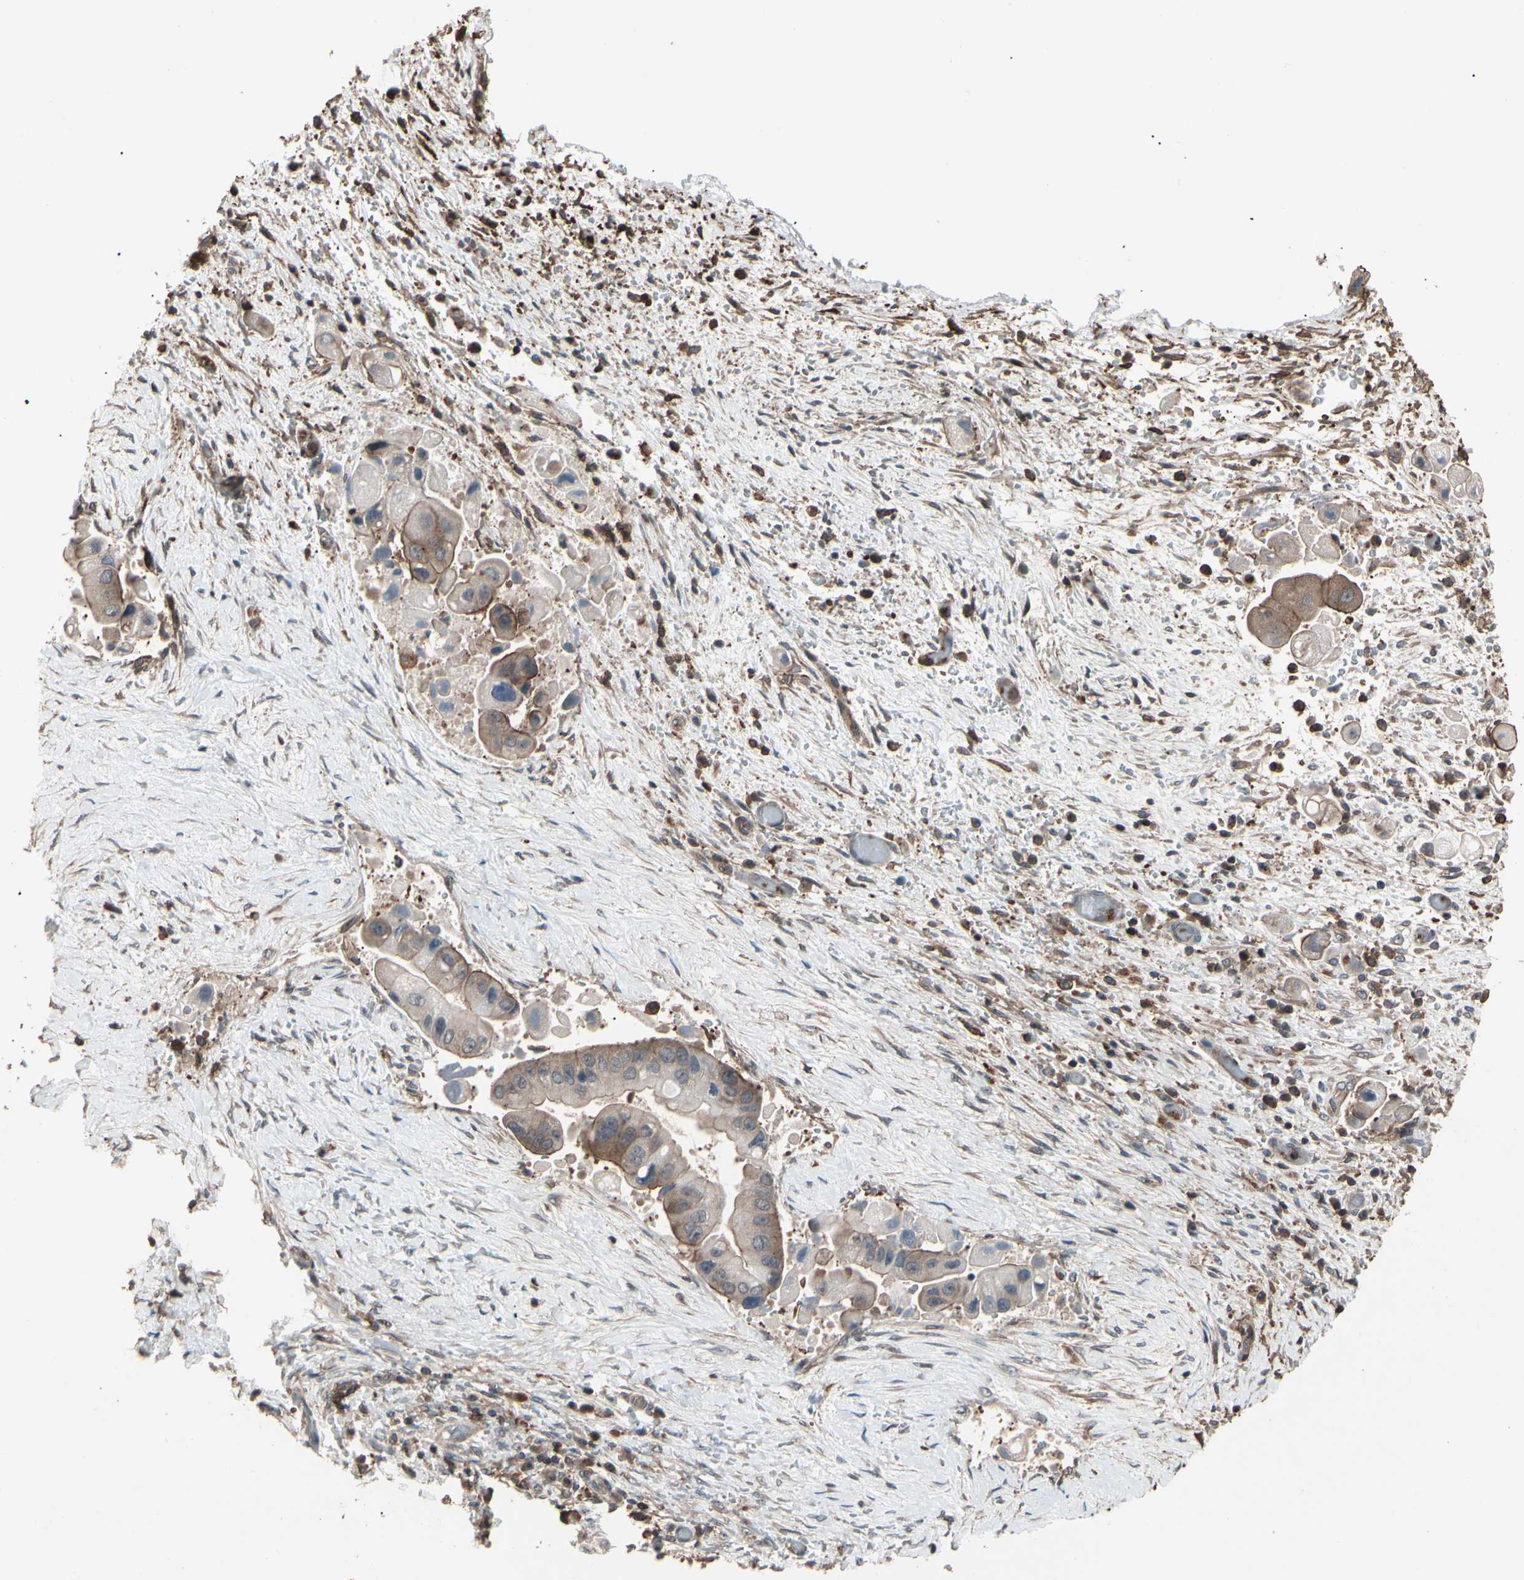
{"staining": {"intensity": "moderate", "quantity": "<25%", "location": "cytoplasmic/membranous"}, "tissue": "liver cancer", "cell_type": "Tumor cells", "image_type": "cancer", "snomed": [{"axis": "morphology", "description": "Normal tissue, NOS"}, {"axis": "morphology", "description": "Cholangiocarcinoma"}, {"axis": "topography", "description": "Liver"}, {"axis": "topography", "description": "Peripheral nerve tissue"}], "caption": "Immunohistochemical staining of human liver cancer reveals moderate cytoplasmic/membranous protein expression in about <25% of tumor cells.", "gene": "MAPK13", "patient": {"sex": "male", "age": 50}}